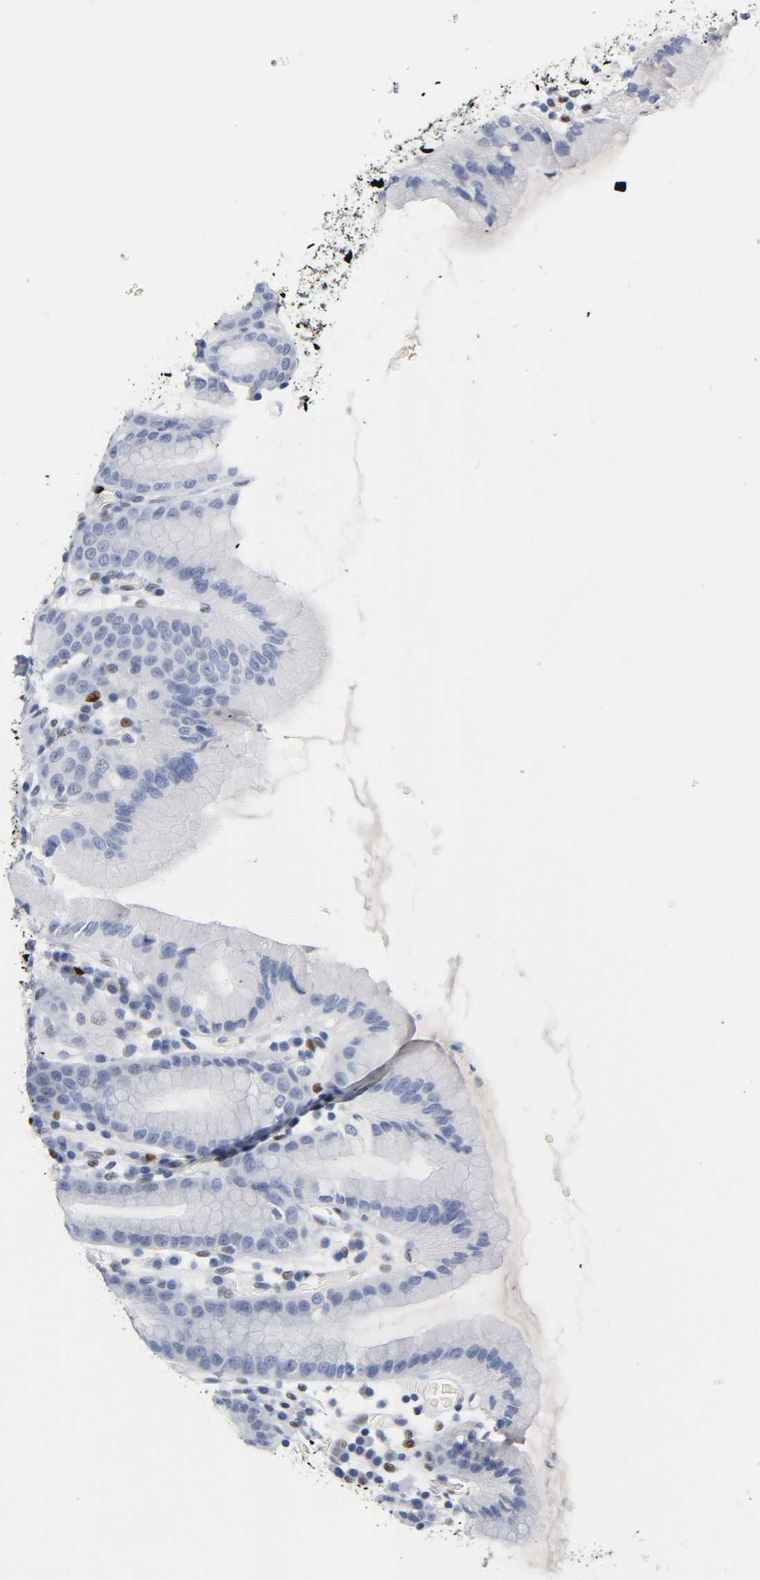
{"staining": {"intensity": "weak", "quantity": "25%-75%", "location": "cytoplasmic/membranous"}, "tissue": "stomach", "cell_type": "Glandular cells", "image_type": "normal", "snomed": [{"axis": "morphology", "description": "Normal tissue, NOS"}, {"axis": "topography", "description": "Stomach, upper"}], "caption": "Protein staining of unremarkable stomach reveals weak cytoplasmic/membranous positivity in approximately 25%-75% of glandular cells.", "gene": "NAB2", "patient": {"sex": "male", "age": 68}}